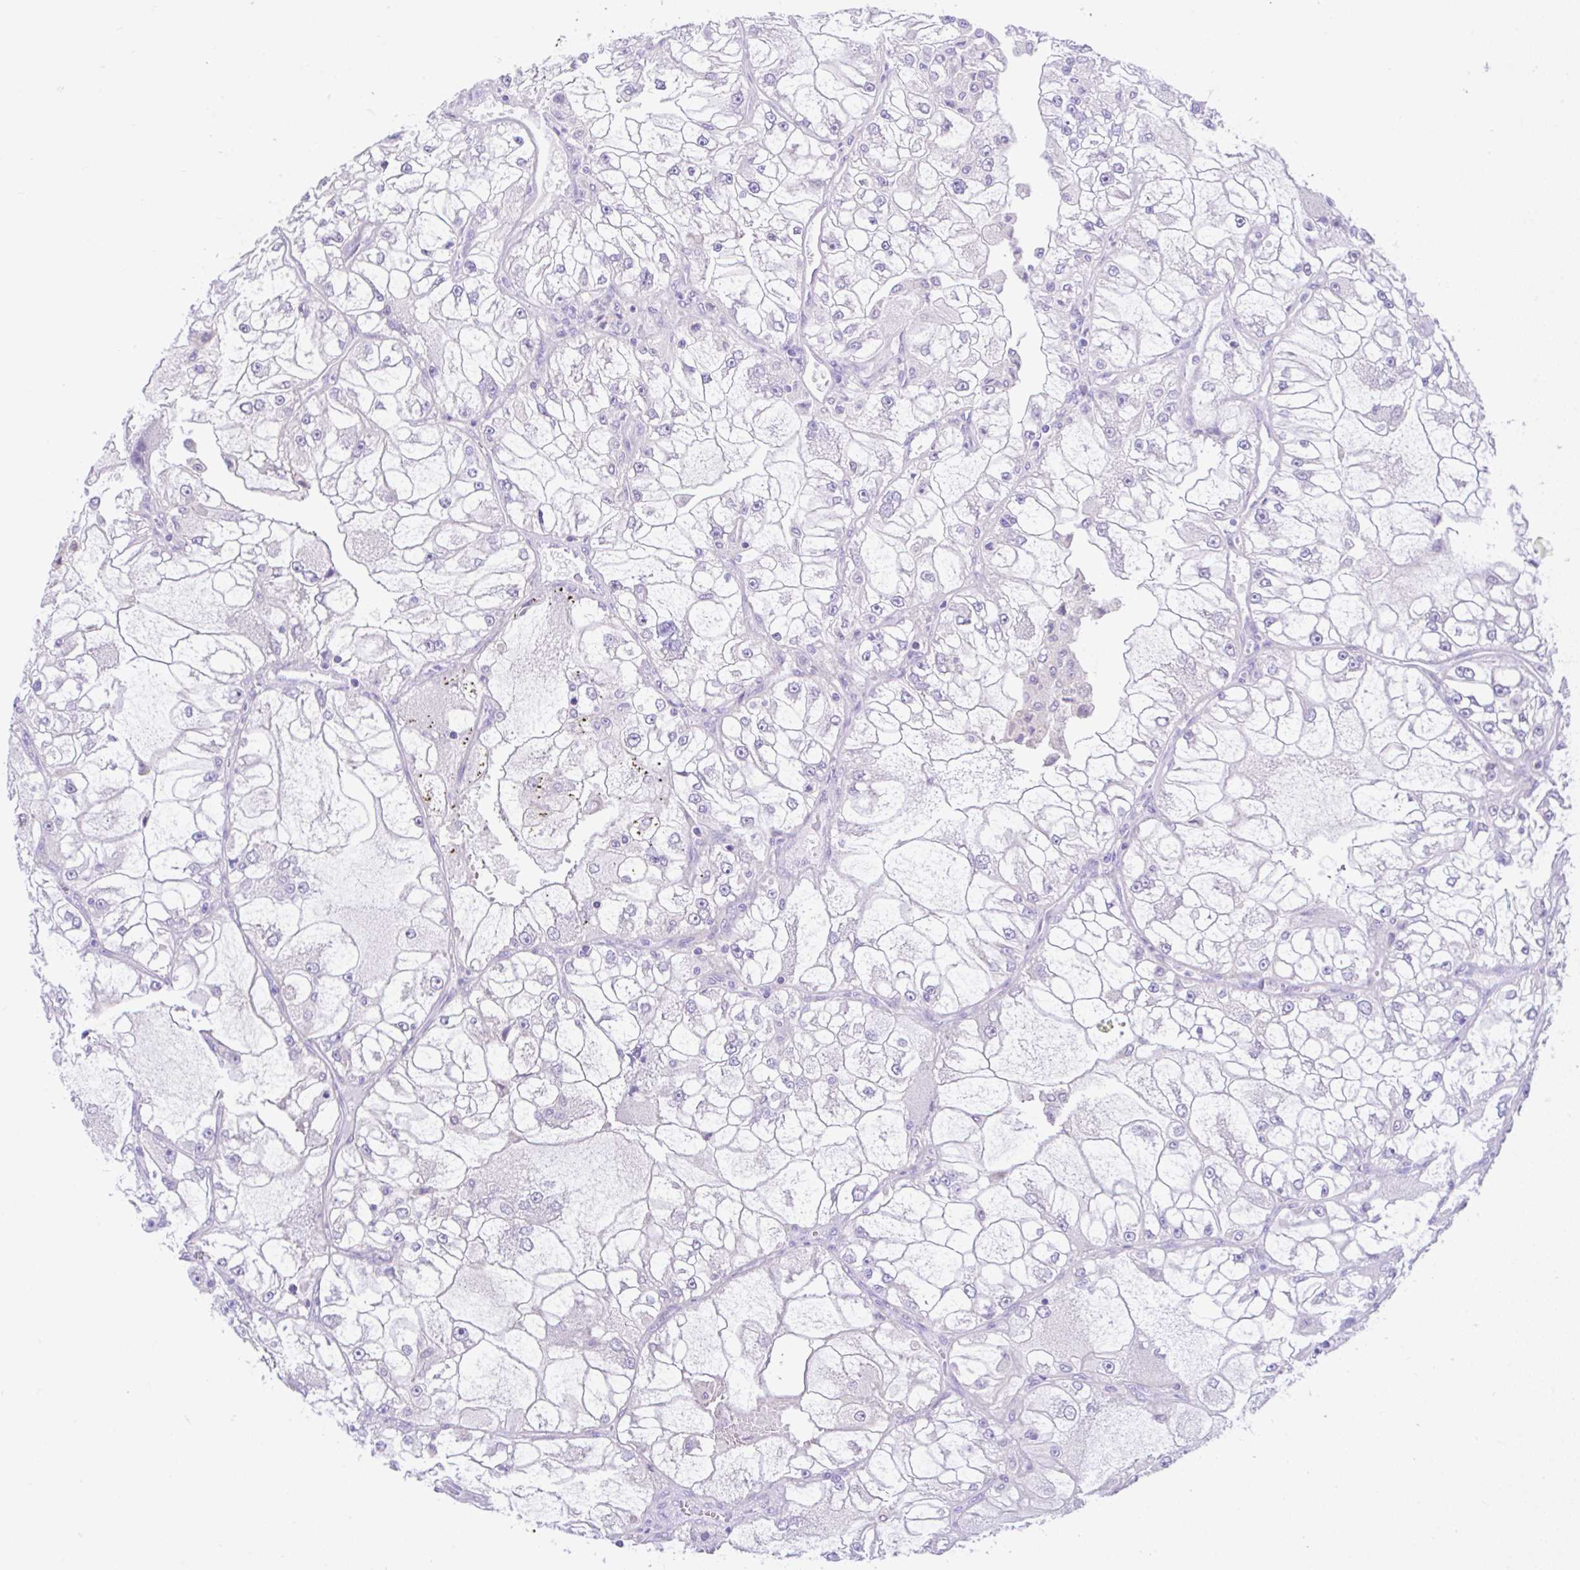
{"staining": {"intensity": "negative", "quantity": "none", "location": "none"}, "tissue": "renal cancer", "cell_type": "Tumor cells", "image_type": "cancer", "snomed": [{"axis": "morphology", "description": "Adenocarcinoma, NOS"}, {"axis": "topography", "description": "Kidney"}], "caption": "The immunohistochemistry (IHC) image has no significant expression in tumor cells of renal cancer tissue. (DAB IHC with hematoxylin counter stain).", "gene": "ANO4", "patient": {"sex": "female", "age": 72}}